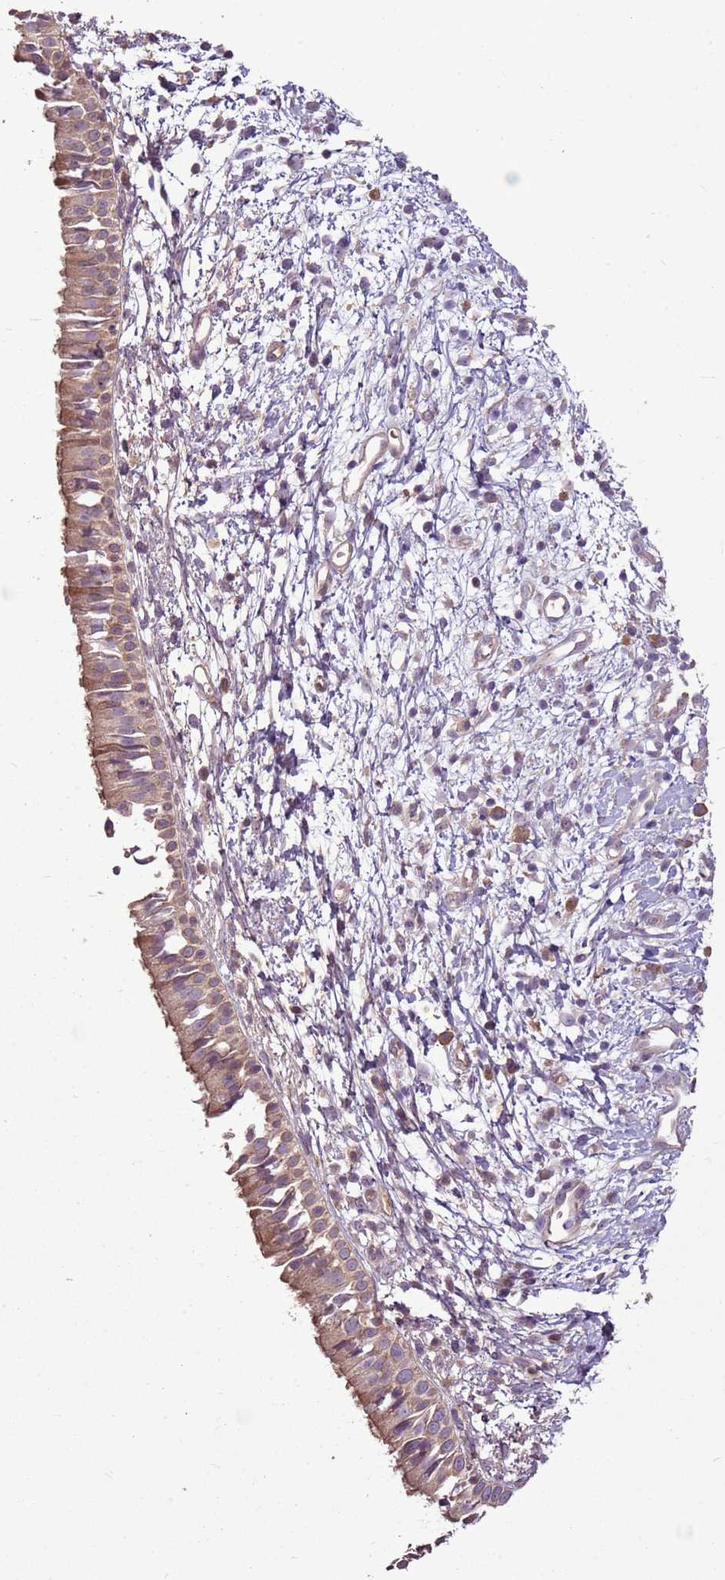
{"staining": {"intensity": "moderate", "quantity": ">75%", "location": "cytoplasmic/membranous"}, "tissue": "nasopharynx", "cell_type": "Respiratory epithelial cells", "image_type": "normal", "snomed": [{"axis": "morphology", "description": "Normal tissue, NOS"}, {"axis": "topography", "description": "Nasopharynx"}], "caption": "This micrograph reveals immunohistochemistry staining of unremarkable nasopharynx, with medium moderate cytoplasmic/membranous staining in approximately >75% of respiratory epithelial cells.", "gene": "ANKRD24", "patient": {"sex": "male", "age": 22}}